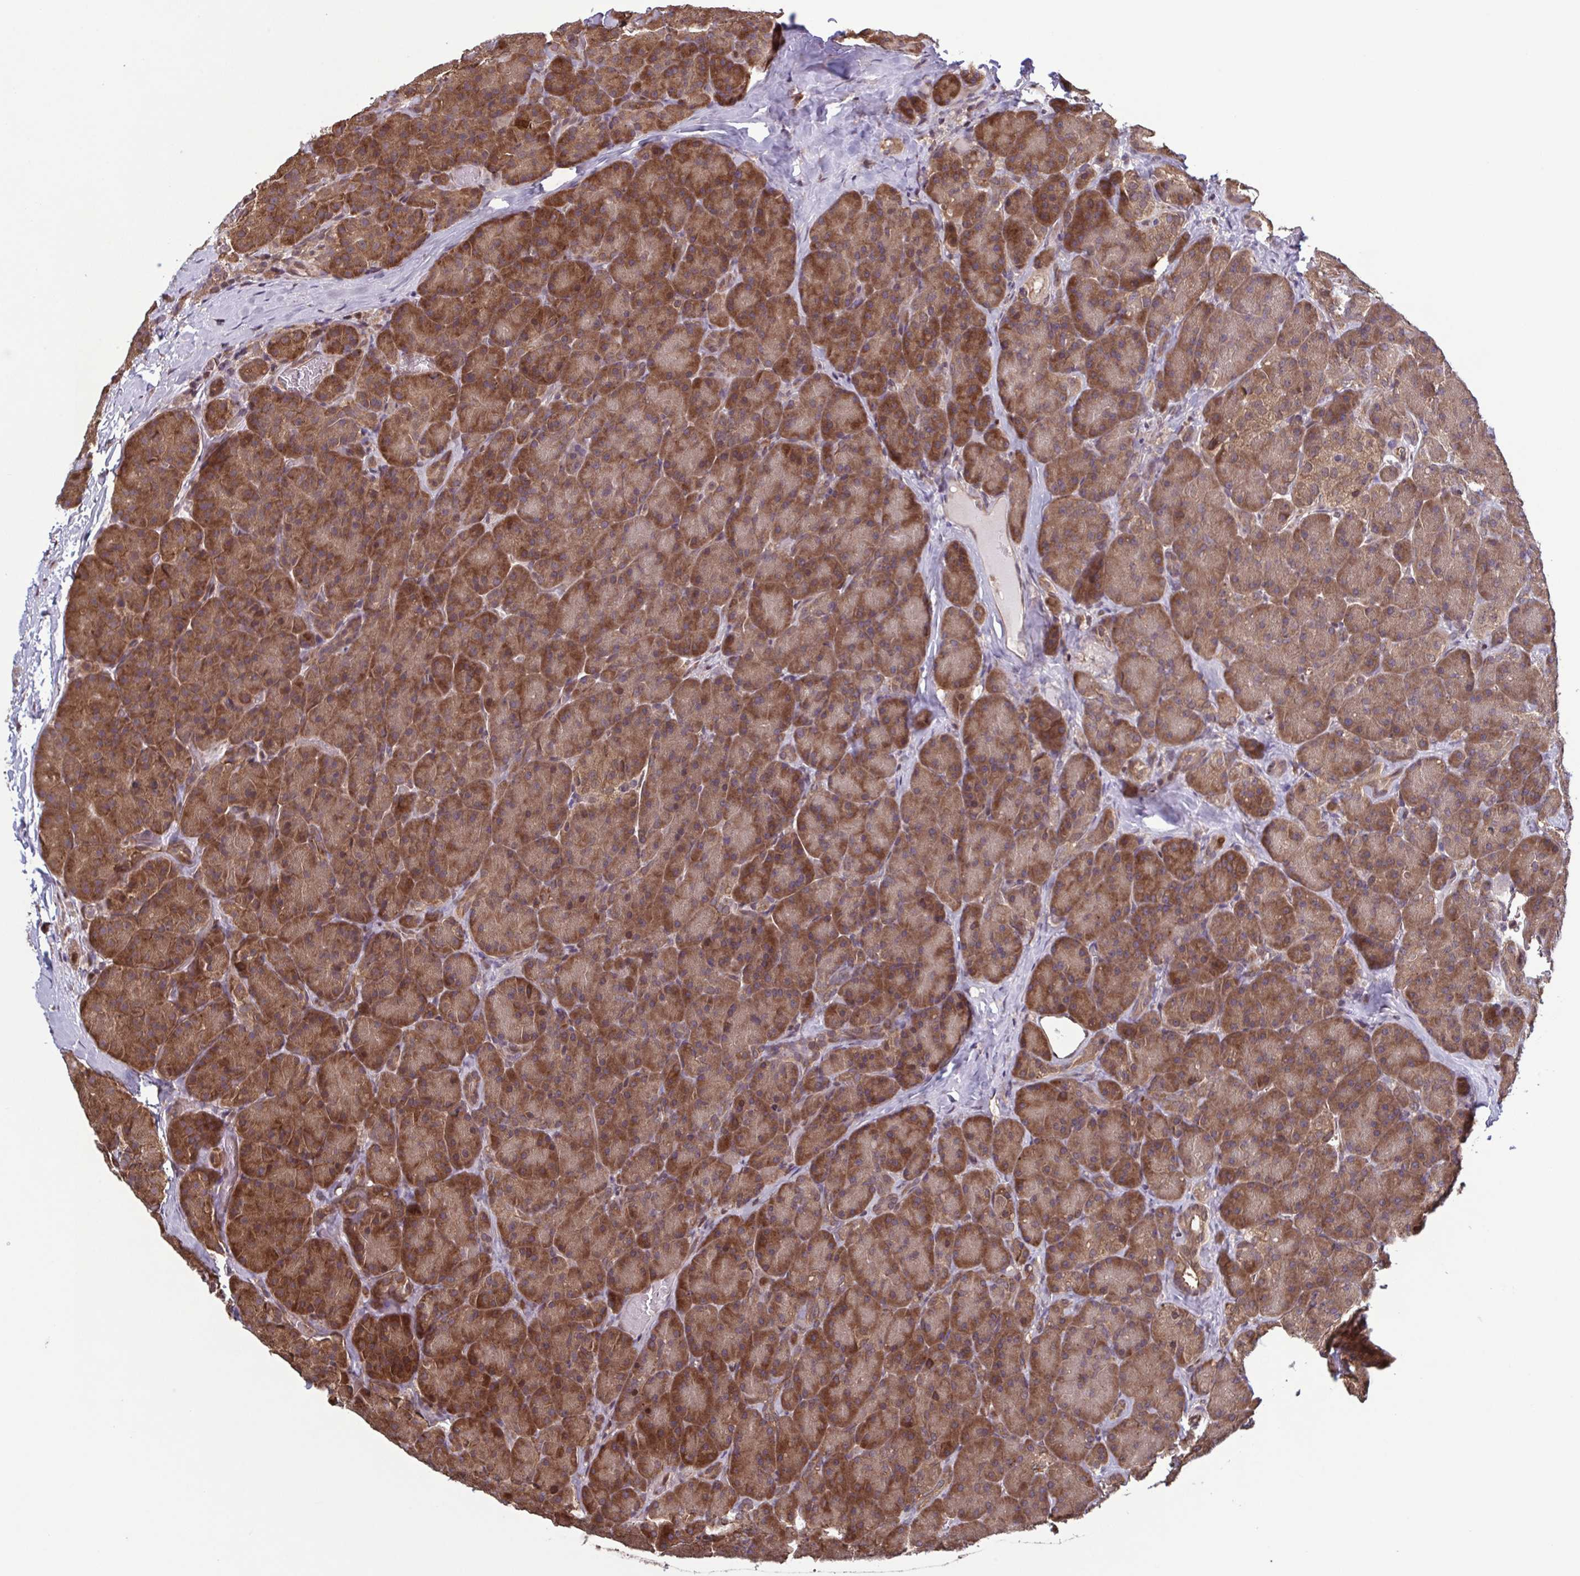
{"staining": {"intensity": "moderate", "quantity": ">75%", "location": "cytoplasmic/membranous"}, "tissue": "pancreas", "cell_type": "Exocrine glandular cells", "image_type": "normal", "snomed": [{"axis": "morphology", "description": "Normal tissue, NOS"}, {"axis": "topography", "description": "Pancreas"}], "caption": "Normal pancreas displays moderate cytoplasmic/membranous expression in about >75% of exocrine glandular cells, visualized by immunohistochemistry.", "gene": "SEC63", "patient": {"sex": "male", "age": 57}}